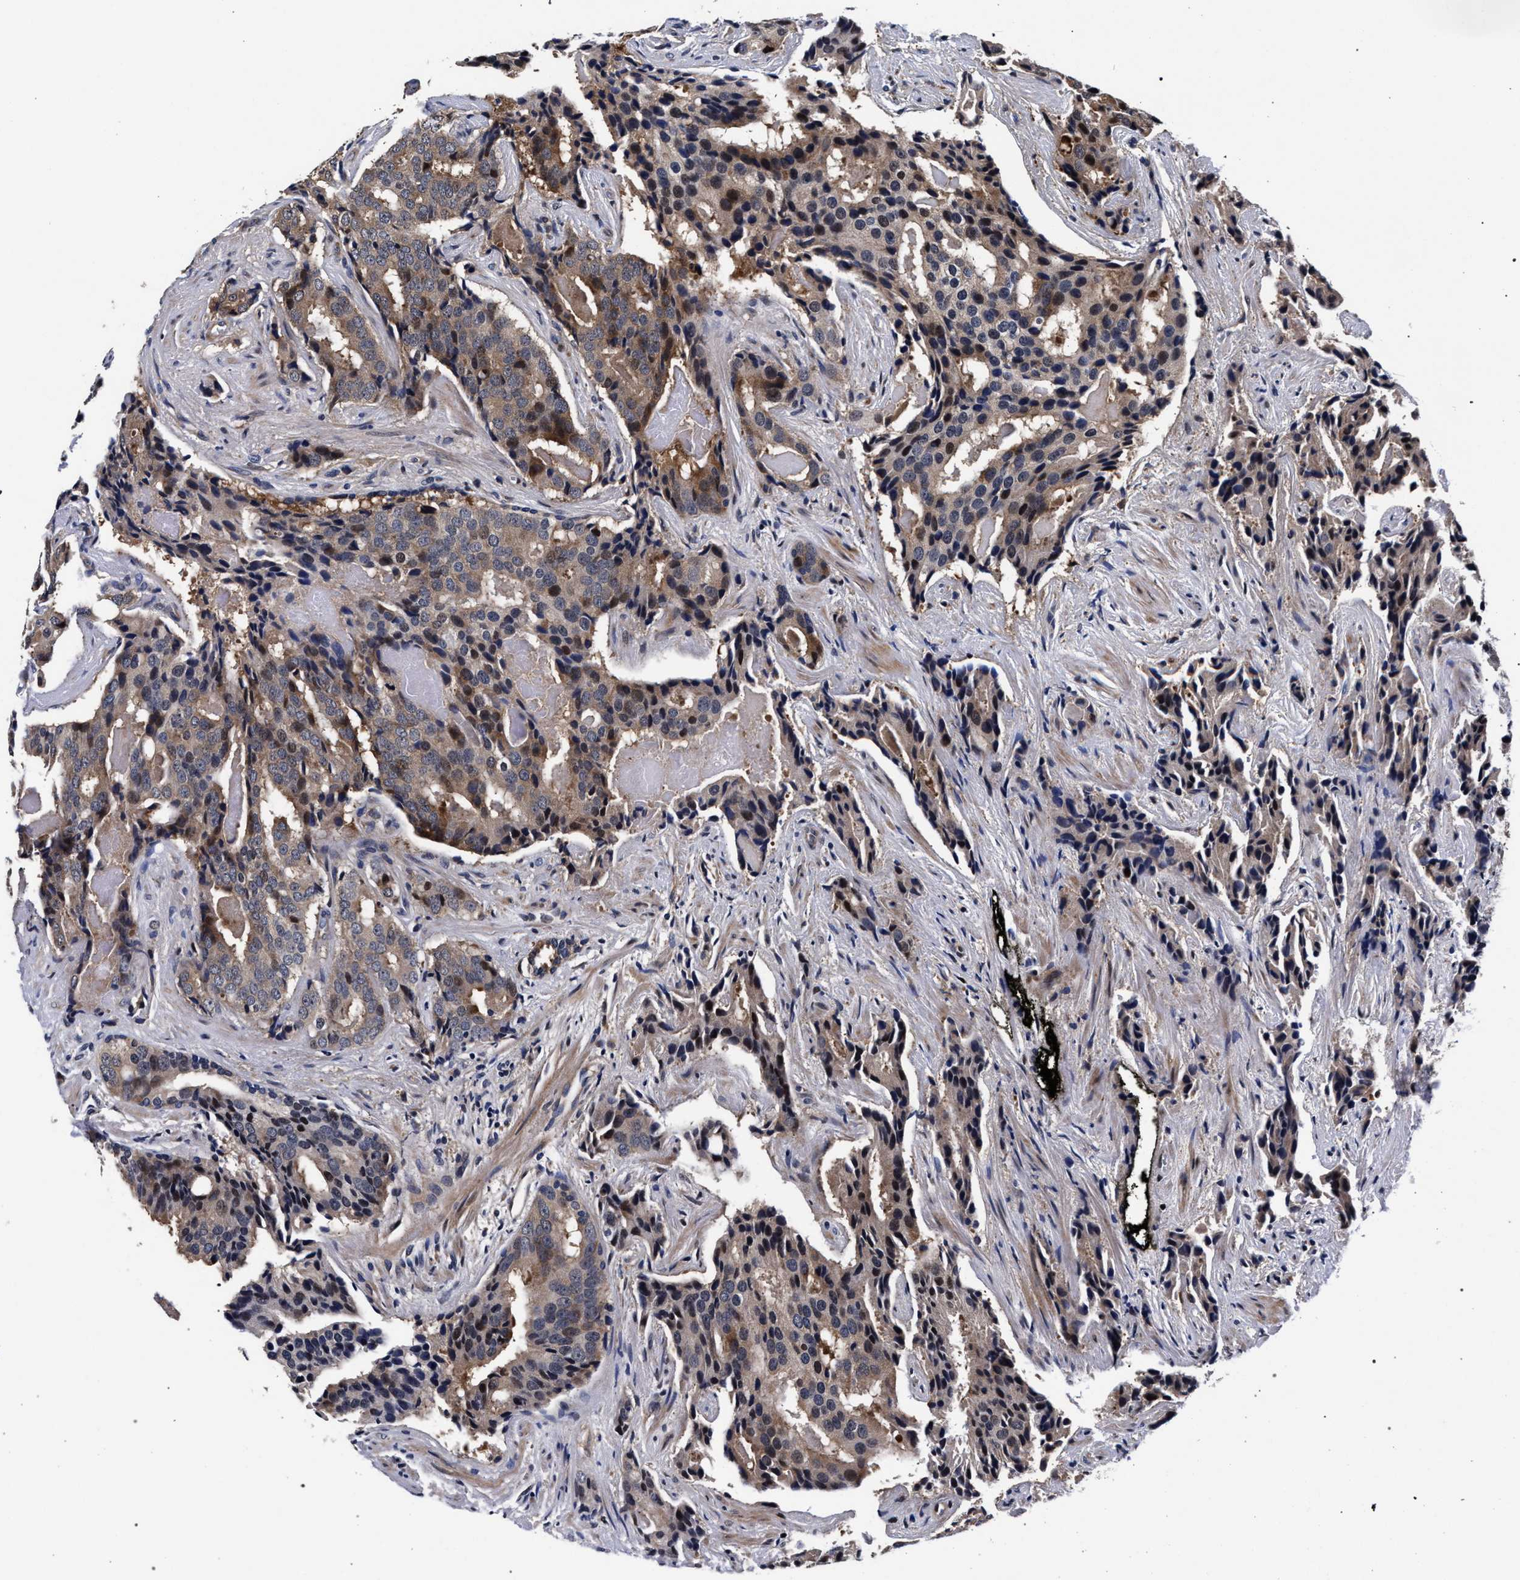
{"staining": {"intensity": "weak", "quantity": "25%-75%", "location": "cytoplasmic/membranous,nuclear"}, "tissue": "prostate cancer", "cell_type": "Tumor cells", "image_type": "cancer", "snomed": [{"axis": "morphology", "description": "Adenocarcinoma, High grade"}, {"axis": "topography", "description": "Prostate"}], "caption": "High-magnification brightfield microscopy of prostate high-grade adenocarcinoma stained with DAB (brown) and counterstained with hematoxylin (blue). tumor cells exhibit weak cytoplasmic/membranous and nuclear expression is identified in approximately25%-75% of cells.", "gene": "ZNF462", "patient": {"sex": "male", "age": 58}}